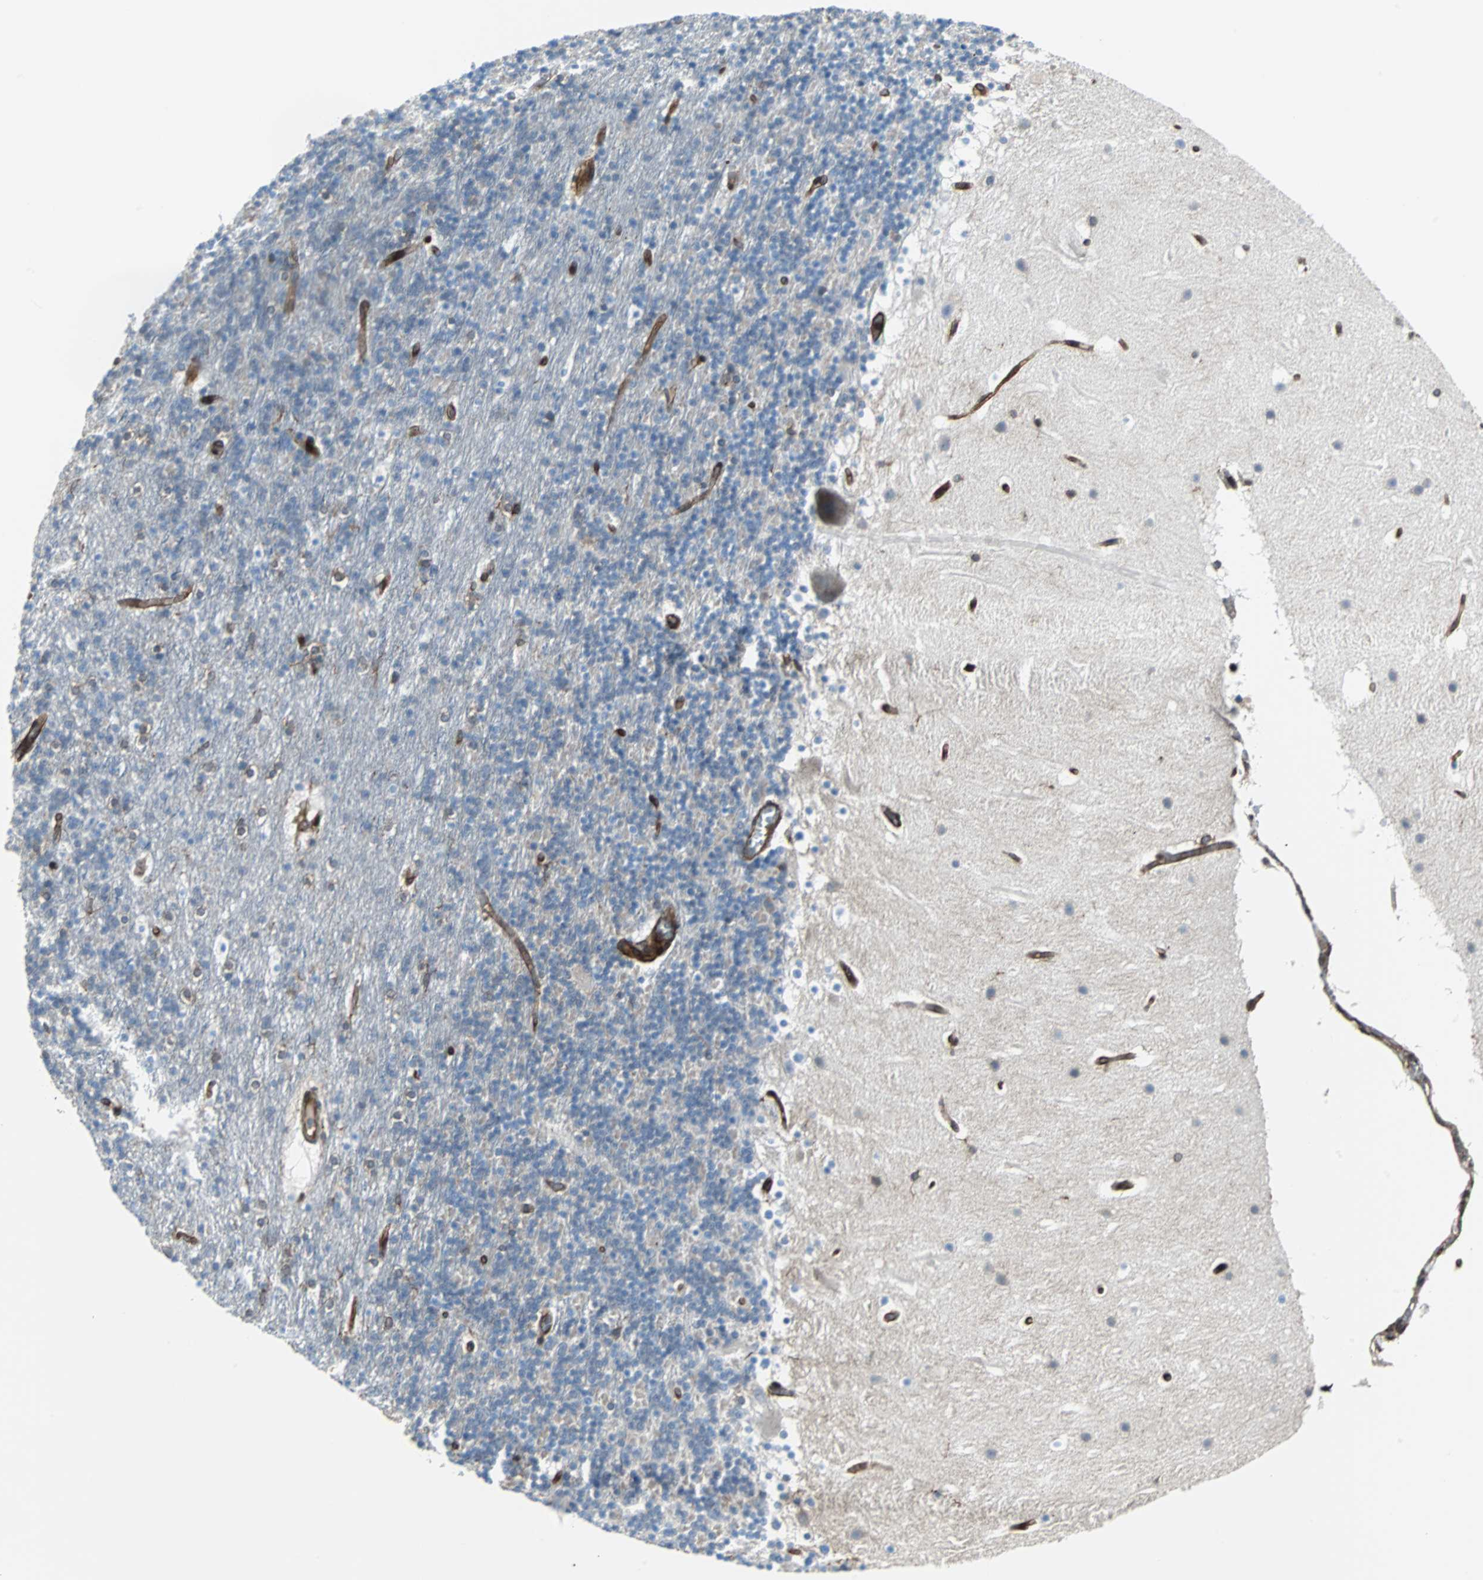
{"staining": {"intensity": "weak", "quantity": "25%-75%", "location": "cytoplasmic/membranous"}, "tissue": "cerebellum", "cell_type": "Cells in granular layer", "image_type": "normal", "snomed": [{"axis": "morphology", "description": "Normal tissue, NOS"}, {"axis": "topography", "description": "Cerebellum"}], "caption": "Weak cytoplasmic/membranous expression for a protein is seen in about 25%-75% of cells in granular layer of normal cerebellum using immunohistochemistry.", "gene": "RELA", "patient": {"sex": "male", "age": 45}}